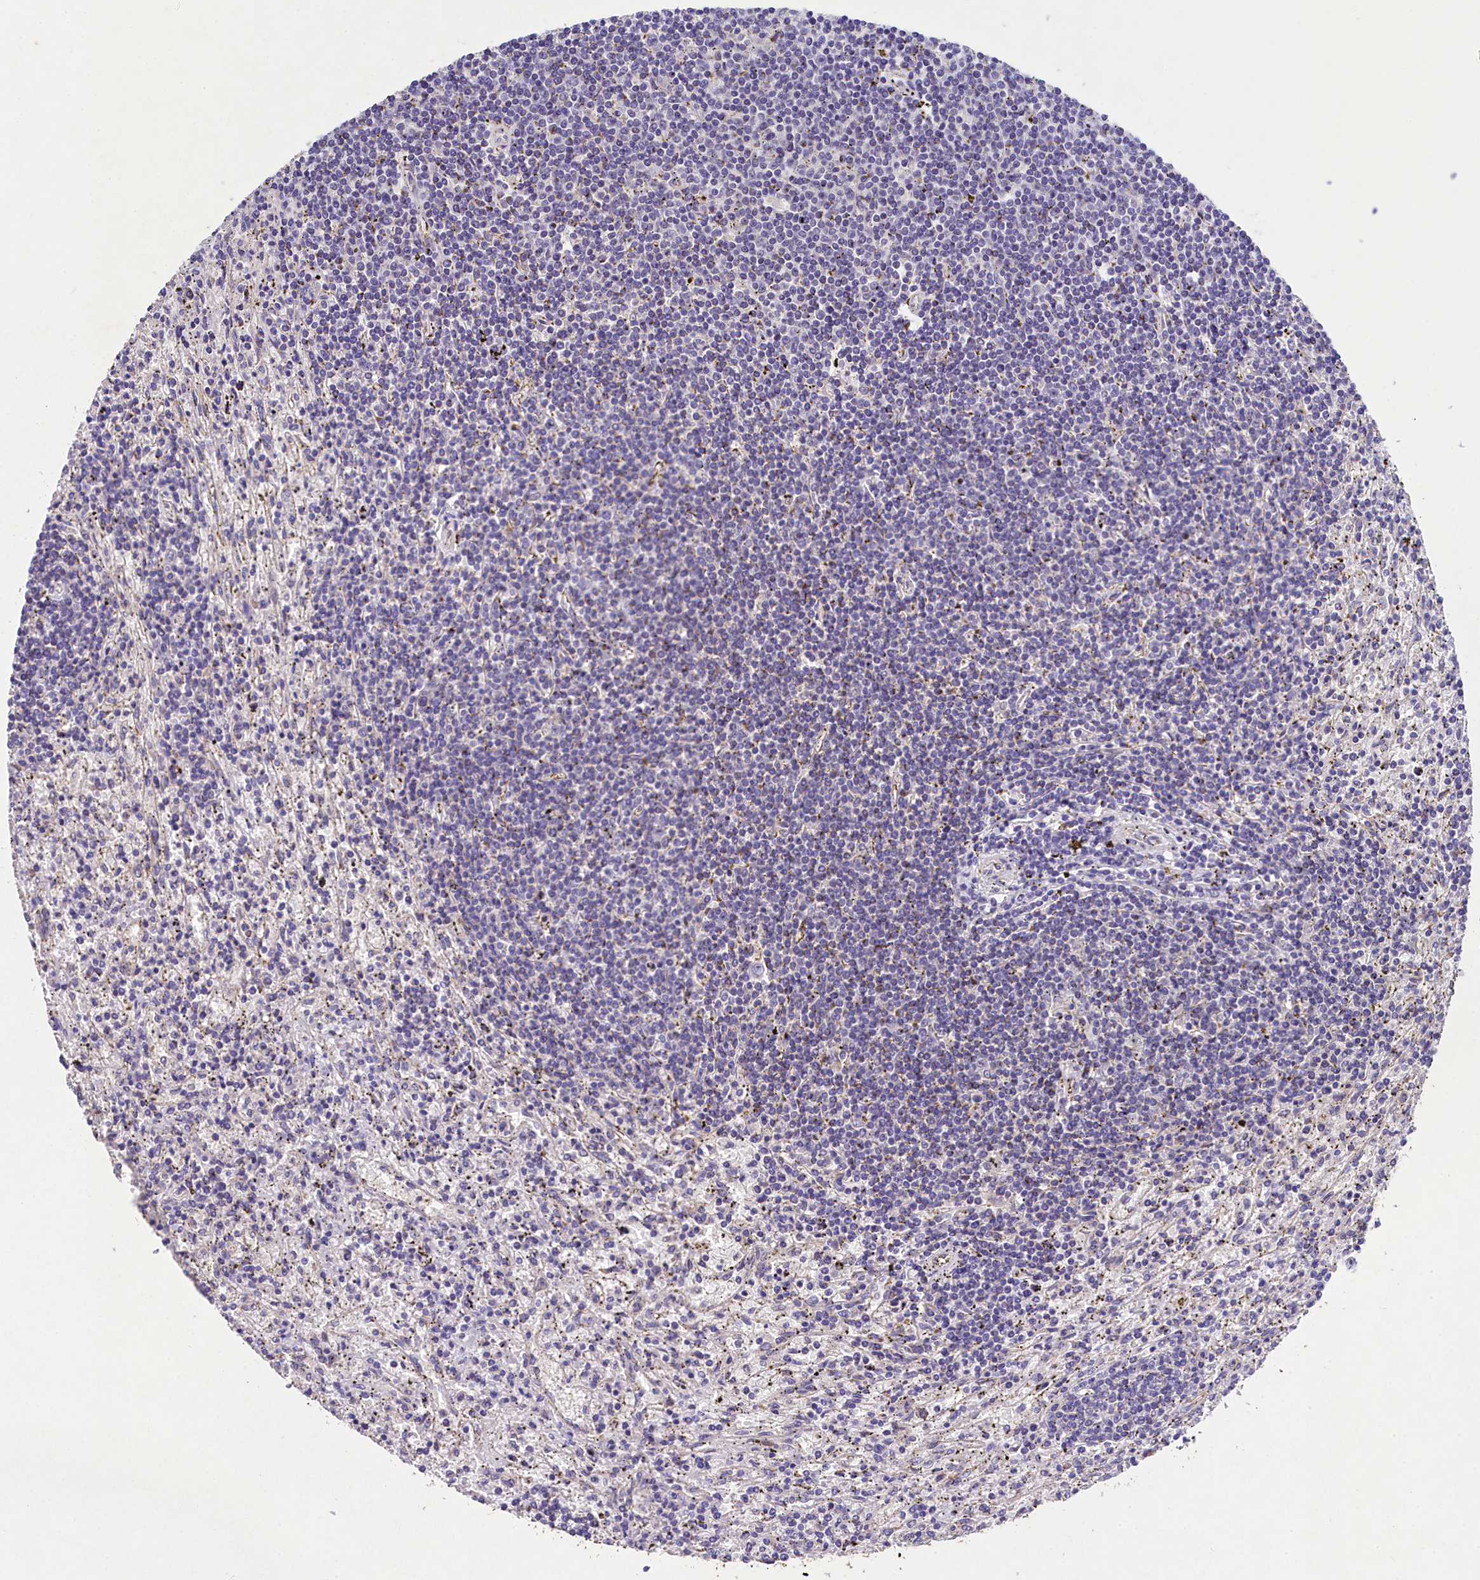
{"staining": {"intensity": "negative", "quantity": "none", "location": "none"}, "tissue": "lymphoma", "cell_type": "Tumor cells", "image_type": "cancer", "snomed": [{"axis": "morphology", "description": "Malignant lymphoma, non-Hodgkin's type, Low grade"}, {"axis": "topography", "description": "Spleen"}], "caption": "Immunohistochemical staining of human lymphoma displays no significant staining in tumor cells. Nuclei are stained in blue.", "gene": "FXYD6", "patient": {"sex": "male", "age": 76}}